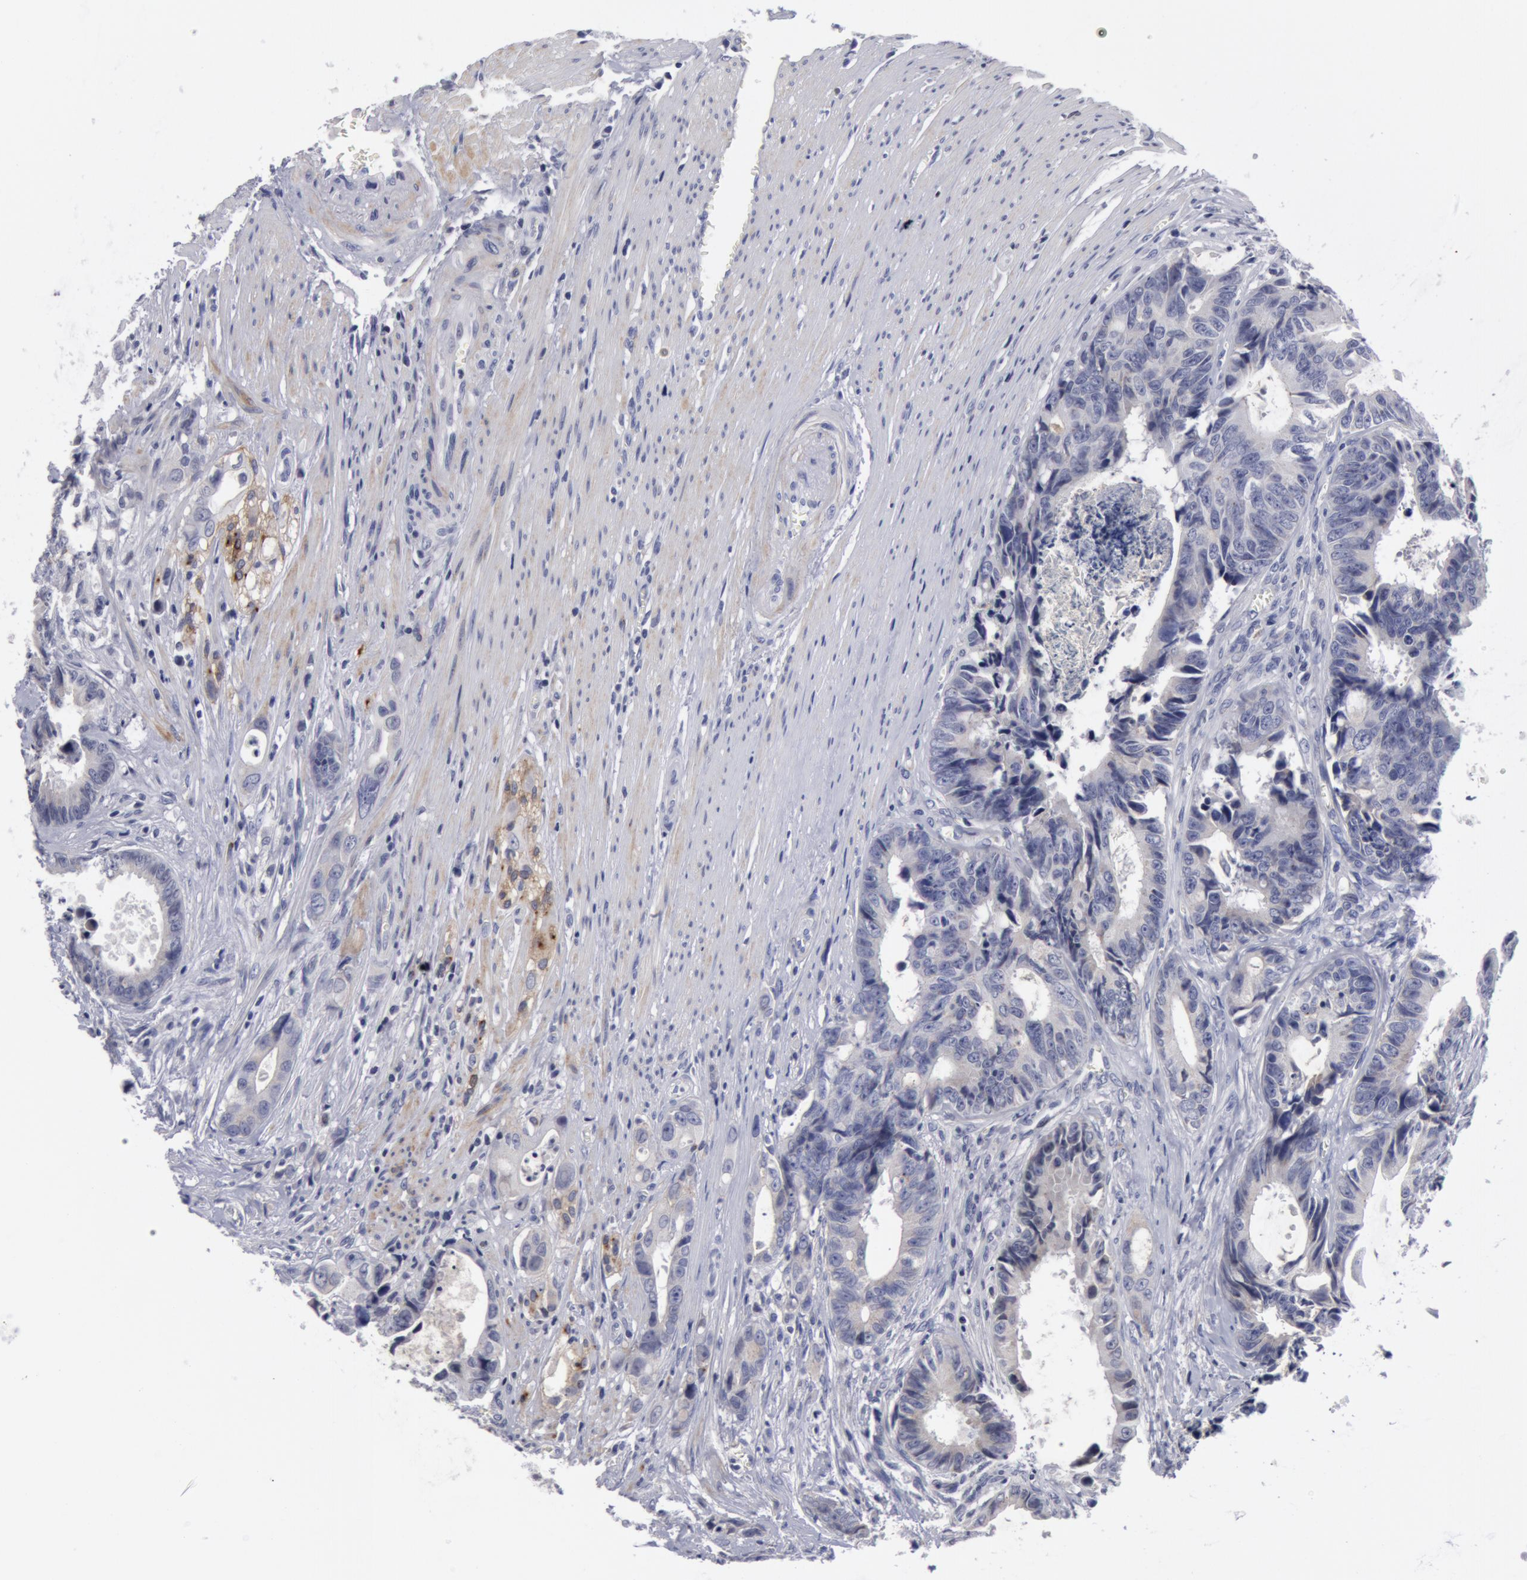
{"staining": {"intensity": "negative", "quantity": "none", "location": "none"}, "tissue": "colorectal cancer", "cell_type": "Tumor cells", "image_type": "cancer", "snomed": [{"axis": "morphology", "description": "Adenocarcinoma, NOS"}, {"axis": "topography", "description": "Rectum"}], "caption": "Colorectal cancer was stained to show a protein in brown. There is no significant staining in tumor cells. Brightfield microscopy of immunohistochemistry stained with DAB (brown) and hematoxylin (blue), captured at high magnification.", "gene": "NLGN4X", "patient": {"sex": "female", "age": 98}}